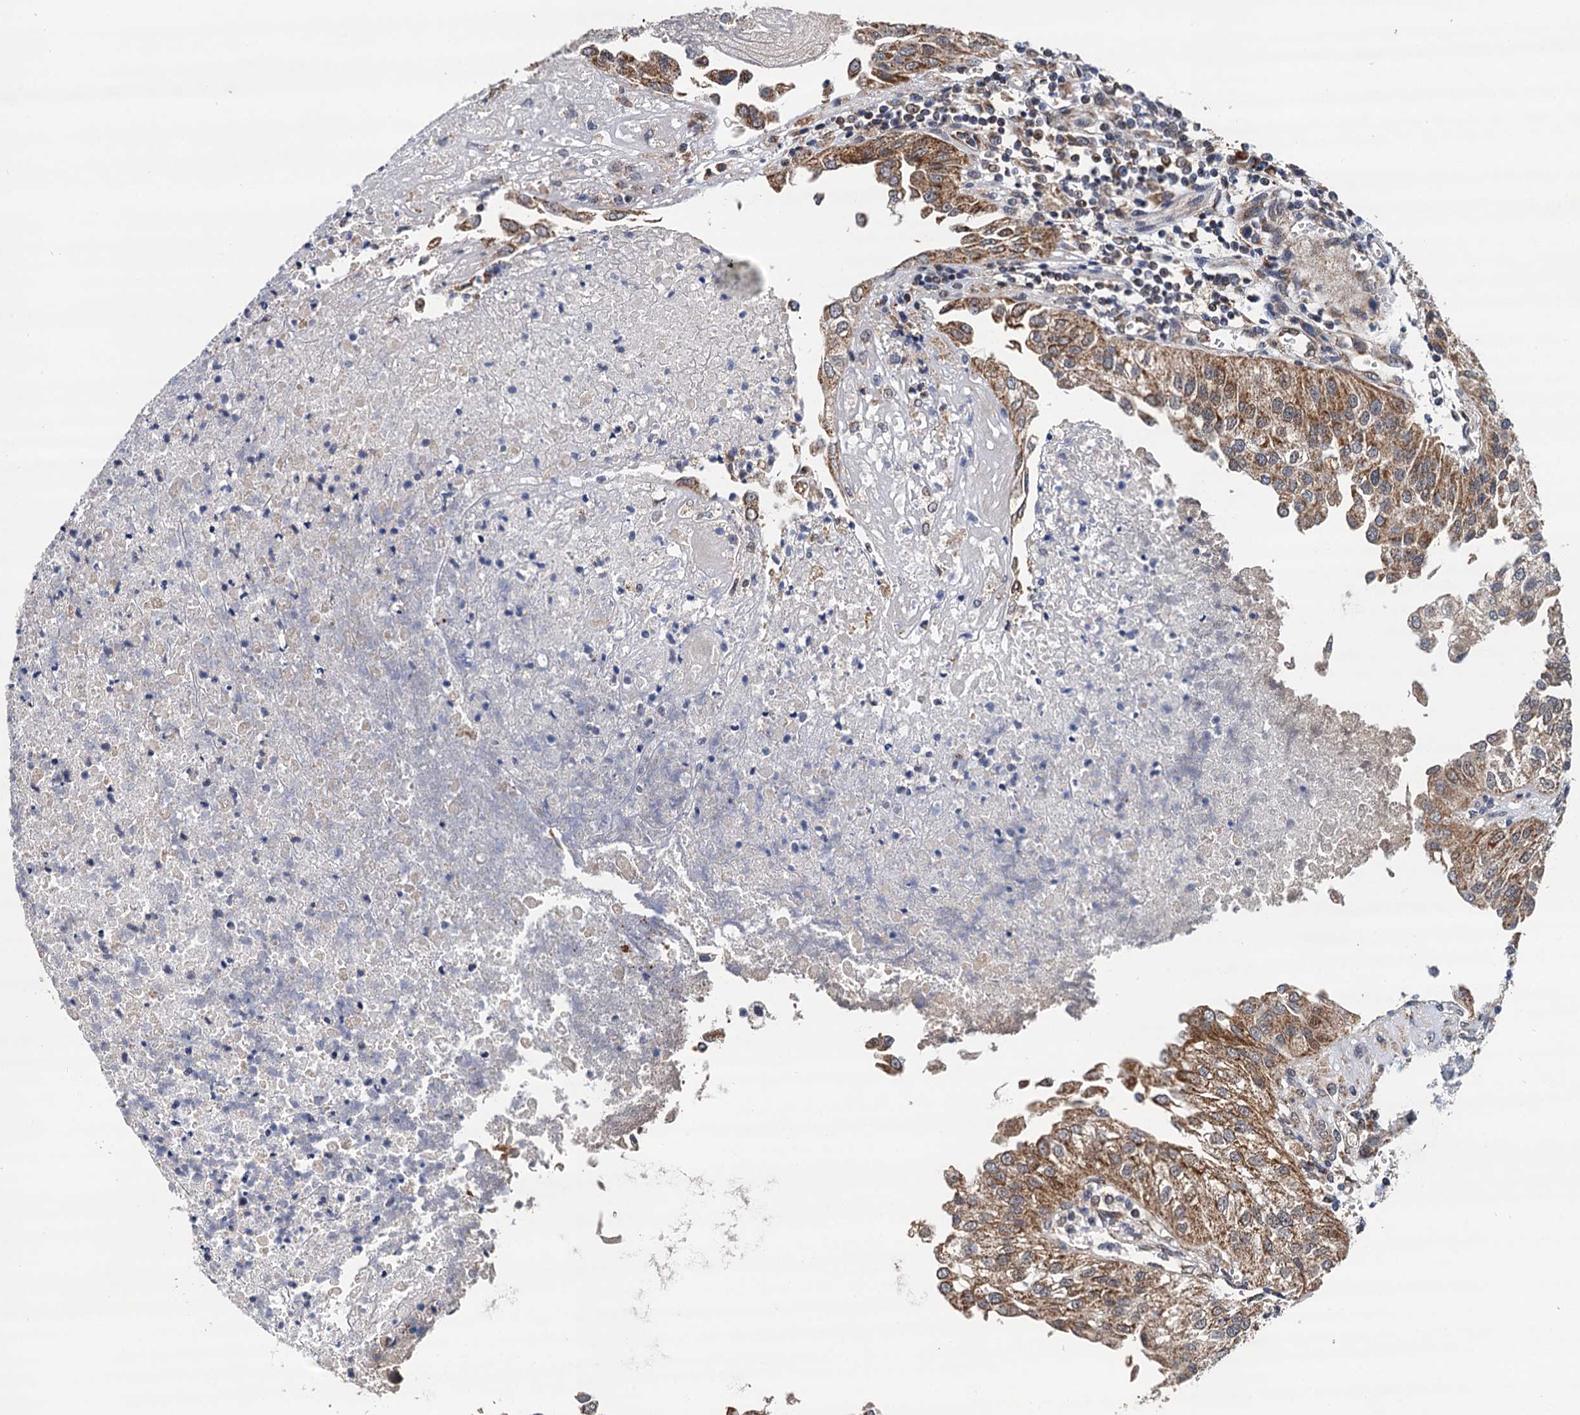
{"staining": {"intensity": "moderate", "quantity": ">75%", "location": "cytoplasmic/membranous"}, "tissue": "urothelial cancer", "cell_type": "Tumor cells", "image_type": "cancer", "snomed": [{"axis": "morphology", "description": "Urothelial carcinoma, Low grade"}, {"axis": "topography", "description": "Urinary bladder"}], "caption": "A histopathology image of human urothelial carcinoma (low-grade) stained for a protein exhibits moderate cytoplasmic/membranous brown staining in tumor cells.", "gene": "CMPK2", "patient": {"sex": "female", "age": 89}}